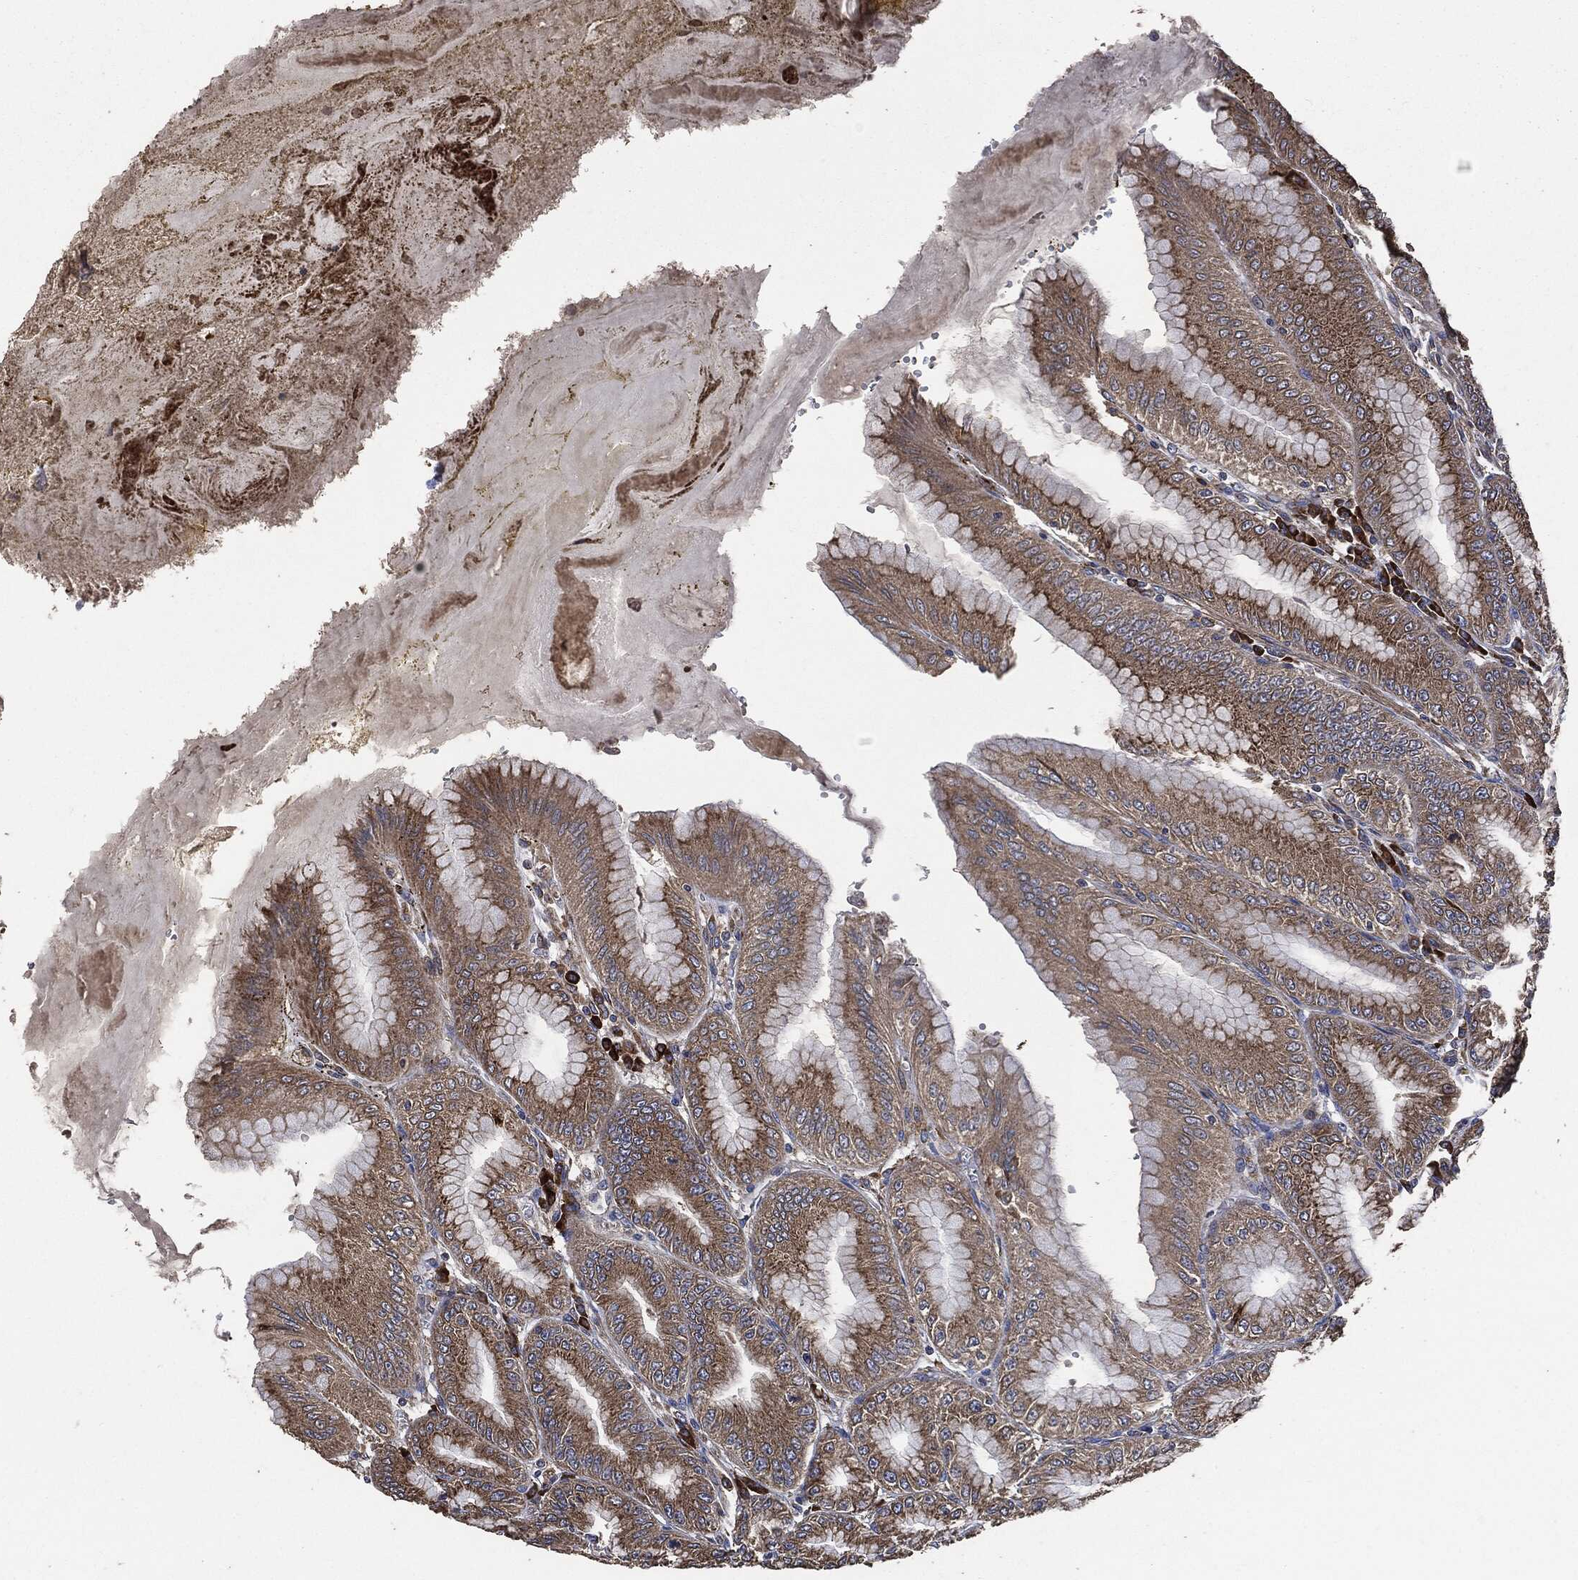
{"staining": {"intensity": "strong", "quantity": "25%-75%", "location": "cytoplasmic/membranous"}, "tissue": "stomach", "cell_type": "Glandular cells", "image_type": "normal", "snomed": [{"axis": "morphology", "description": "Normal tissue, NOS"}, {"axis": "topography", "description": "Stomach"}], "caption": "Unremarkable stomach demonstrates strong cytoplasmic/membranous staining in about 25%-75% of glandular cells.", "gene": "STK3", "patient": {"sex": "male", "age": 71}}